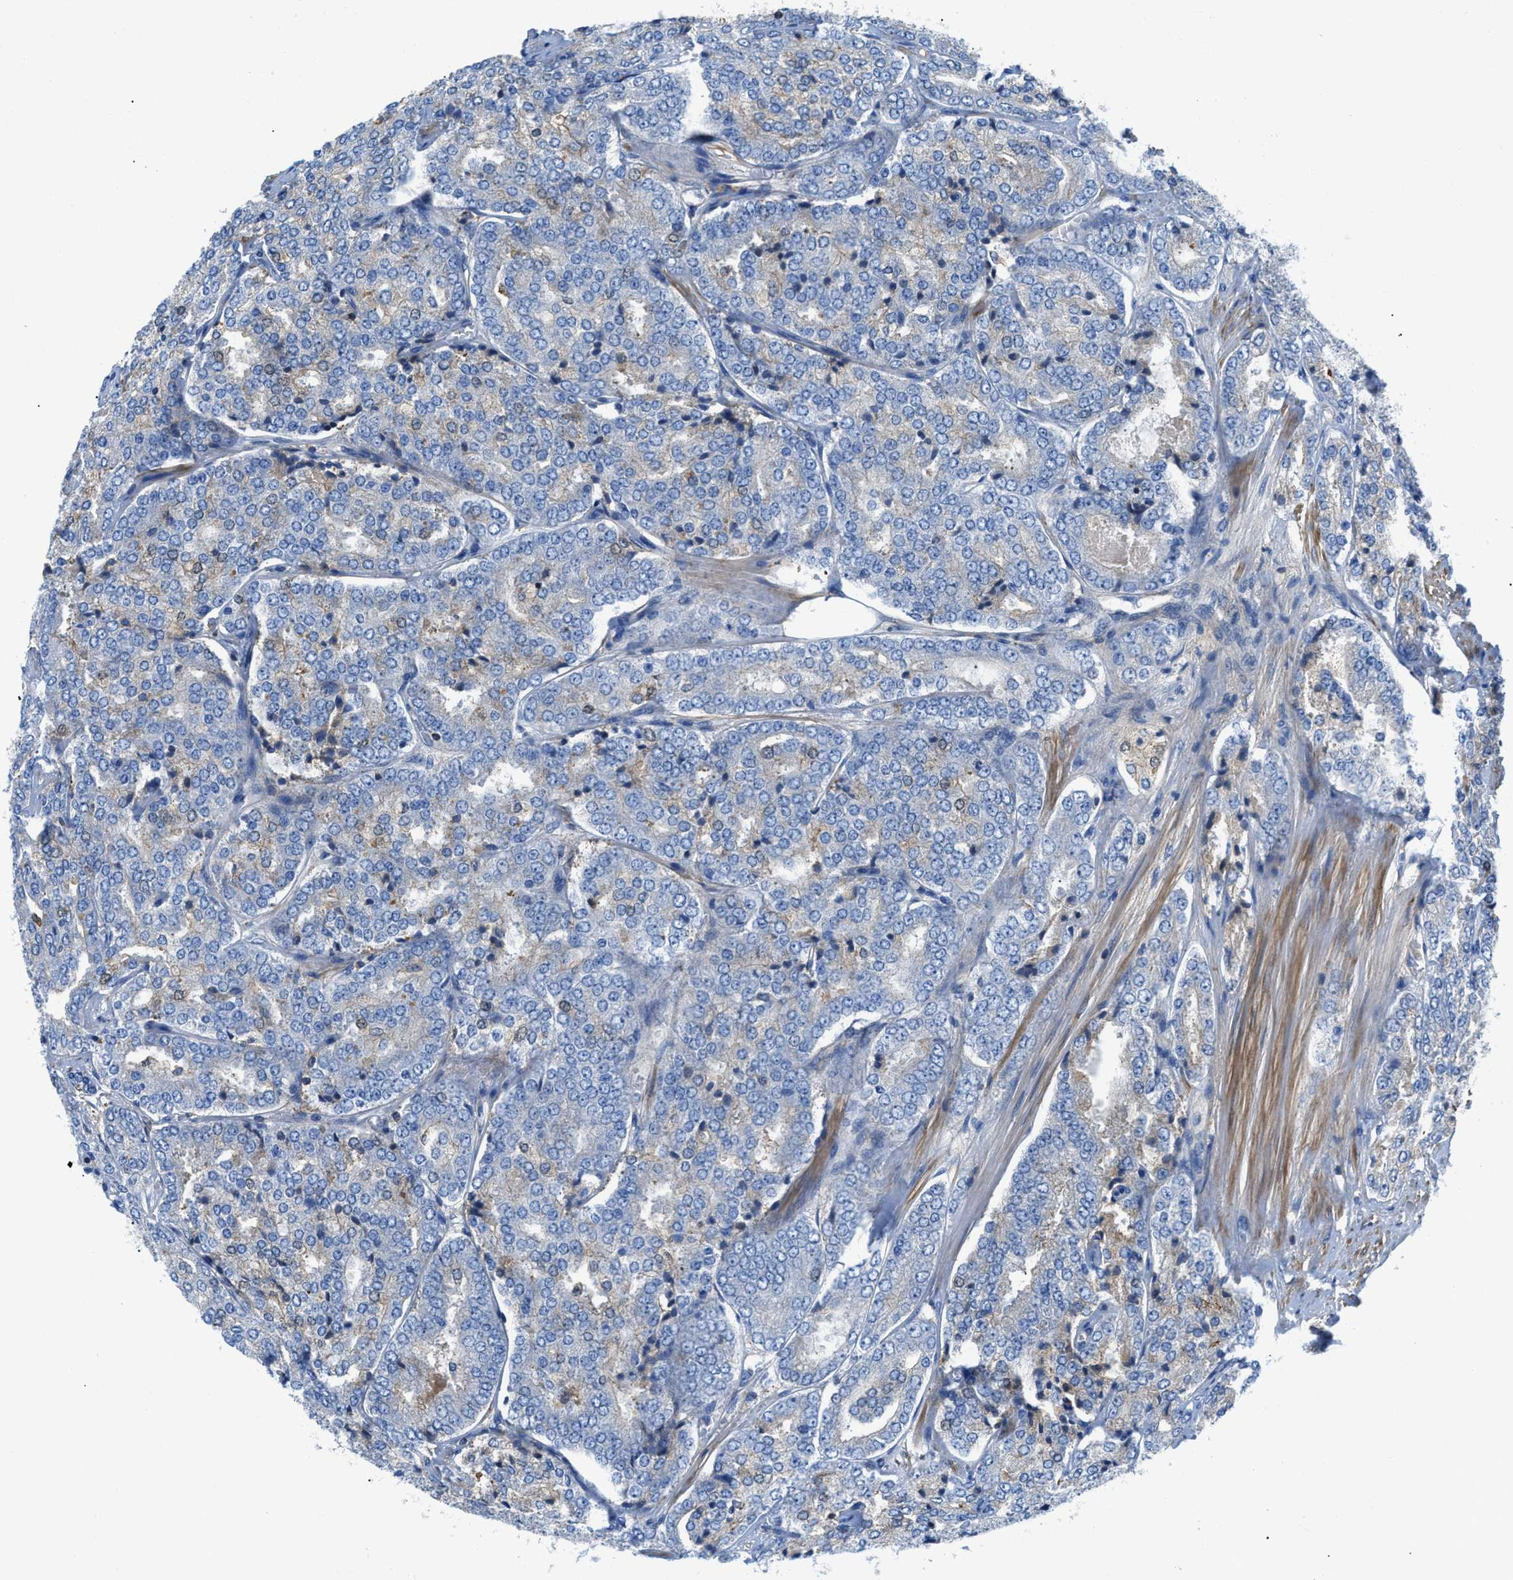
{"staining": {"intensity": "negative", "quantity": "none", "location": "none"}, "tissue": "prostate cancer", "cell_type": "Tumor cells", "image_type": "cancer", "snomed": [{"axis": "morphology", "description": "Adenocarcinoma, High grade"}, {"axis": "topography", "description": "Prostate"}], "caption": "This is an immunohistochemistry photomicrograph of human high-grade adenocarcinoma (prostate). There is no staining in tumor cells.", "gene": "ATP6V0D1", "patient": {"sex": "male", "age": 65}}